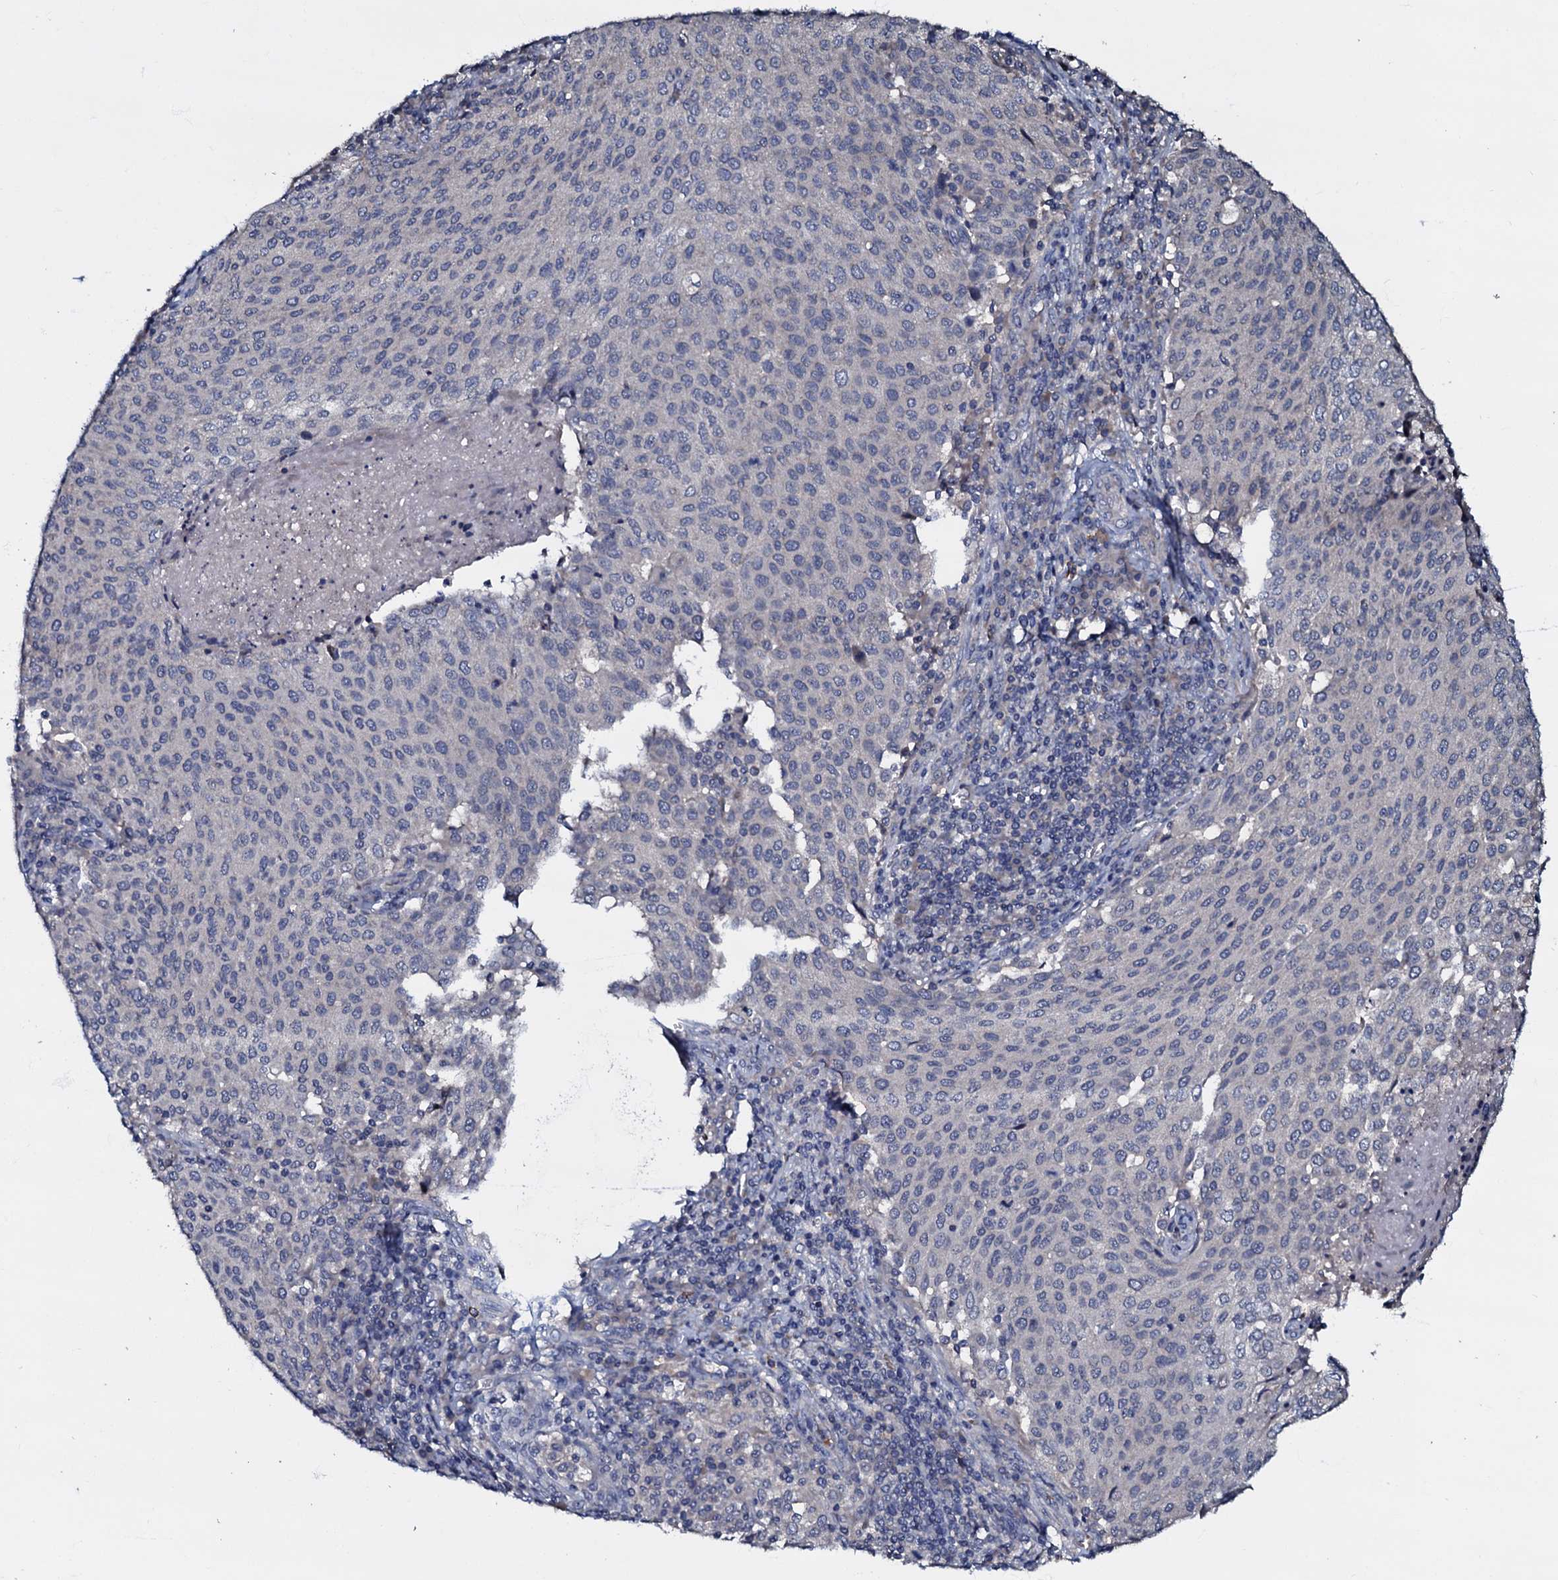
{"staining": {"intensity": "negative", "quantity": "none", "location": "none"}, "tissue": "cervical cancer", "cell_type": "Tumor cells", "image_type": "cancer", "snomed": [{"axis": "morphology", "description": "Squamous cell carcinoma, NOS"}, {"axis": "topography", "description": "Cervix"}], "caption": "Immunohistochemistry of cervical cancer reveals no positivity in tumor cells. (Stains: DAB immunohistochemistry with hematoxylin counter stain, Microscopy: brightfield microscopy at high magnification).", "gene": "CPNE2", "patient": {"sex": "female", "age": 46}}